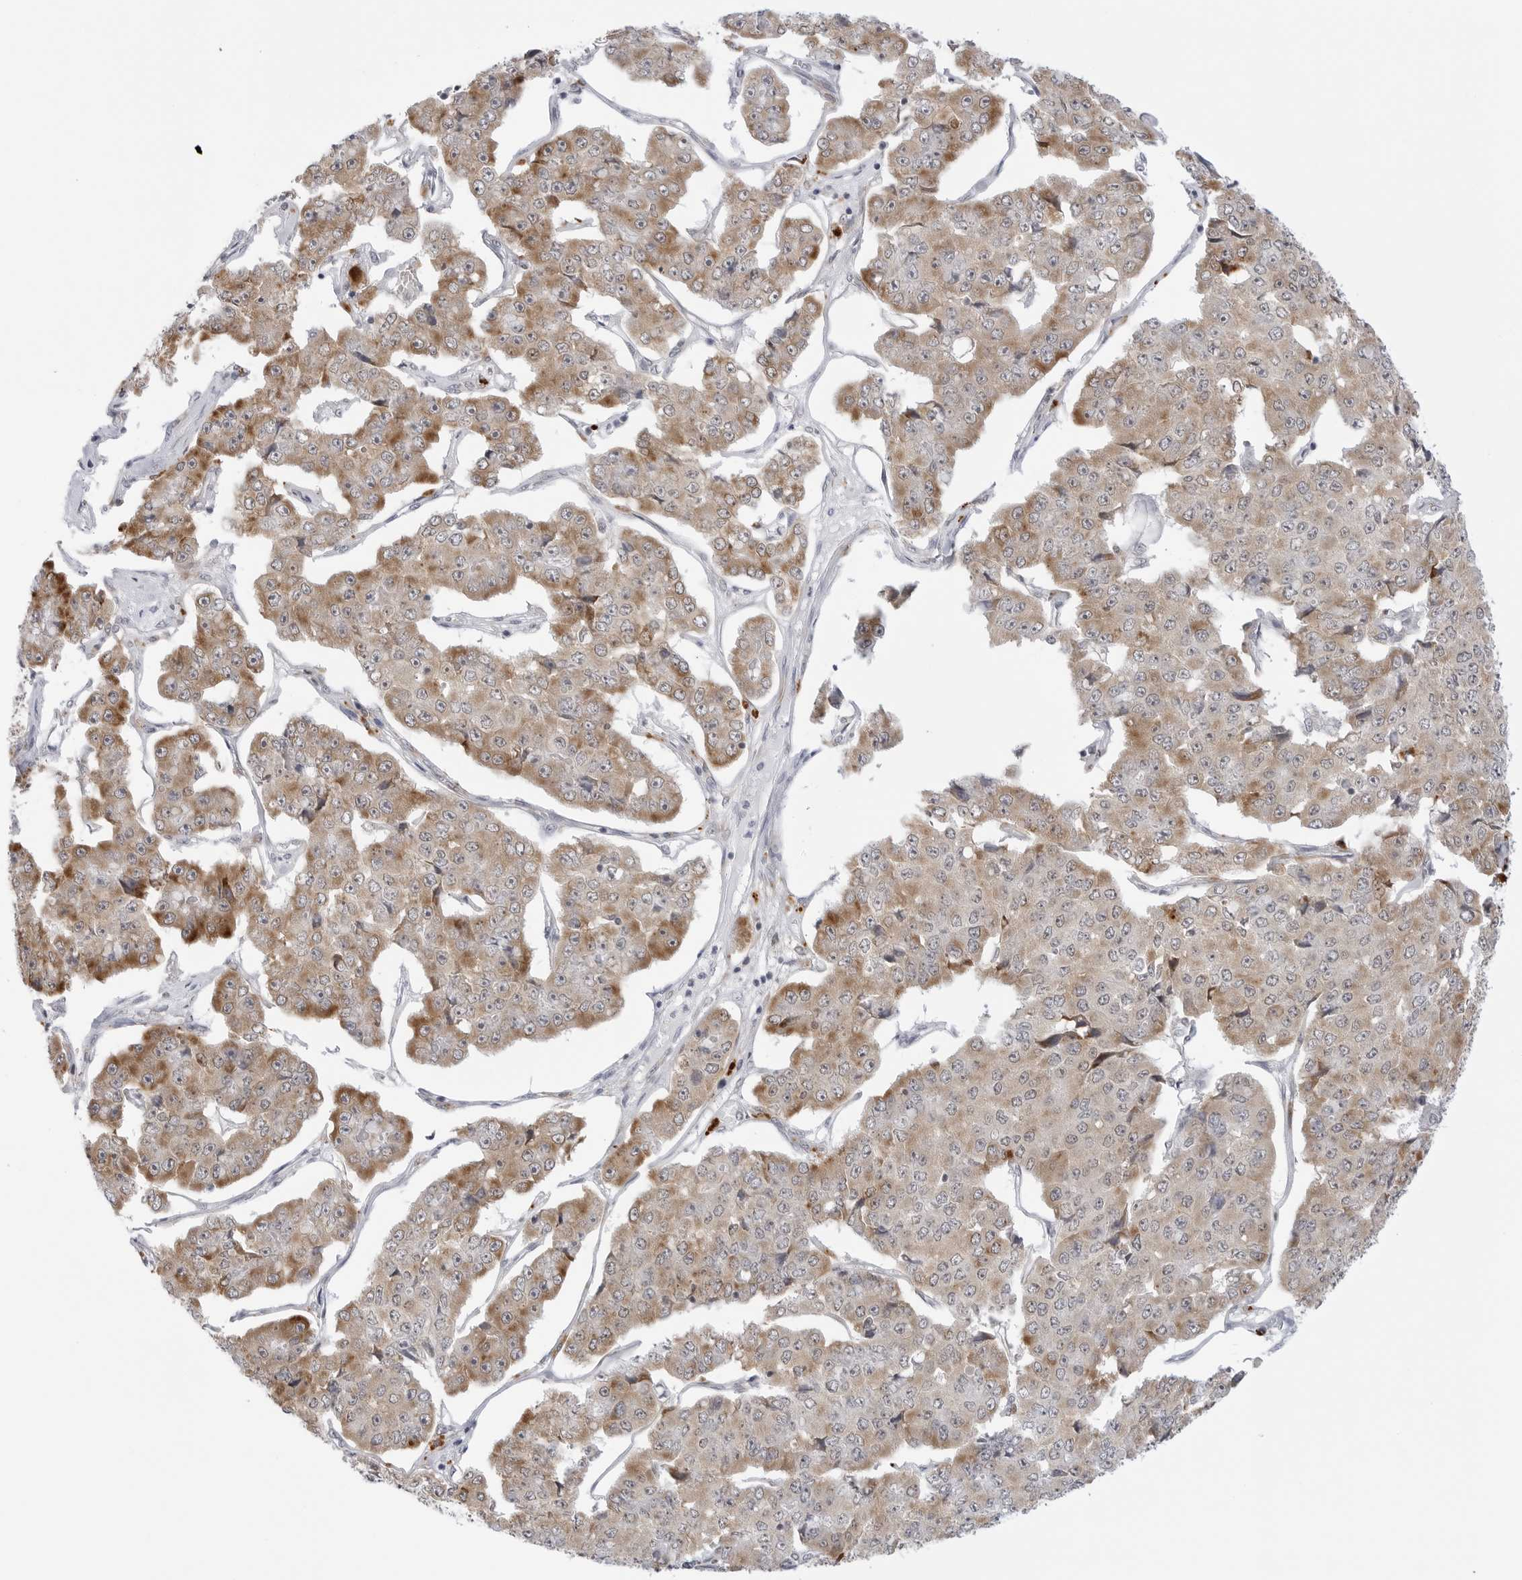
{"staining": {"intensity": "moderate", "quantity": ">75%", "location": "cytoplasmic/membranous"}, "tissue": "pancreatic cancer", "cell_type": "Tumor cells", "image_type": "cancer", "snomed": [{"axis": "morphology", "description": "Adenocarcinoma, NOS"}, {"axis": "topography", "description": "Pancreas"}], "caption": "Tumor cells reveal medium levels of moderate cytoplasmic/membranous expression in approximately >75% of cells in human pancreatic cancer. (Brightfield microscopy of DAB IHC at high magnification).", "gene": "RPN1", "patient": {"sex": "male", "age": 50}}